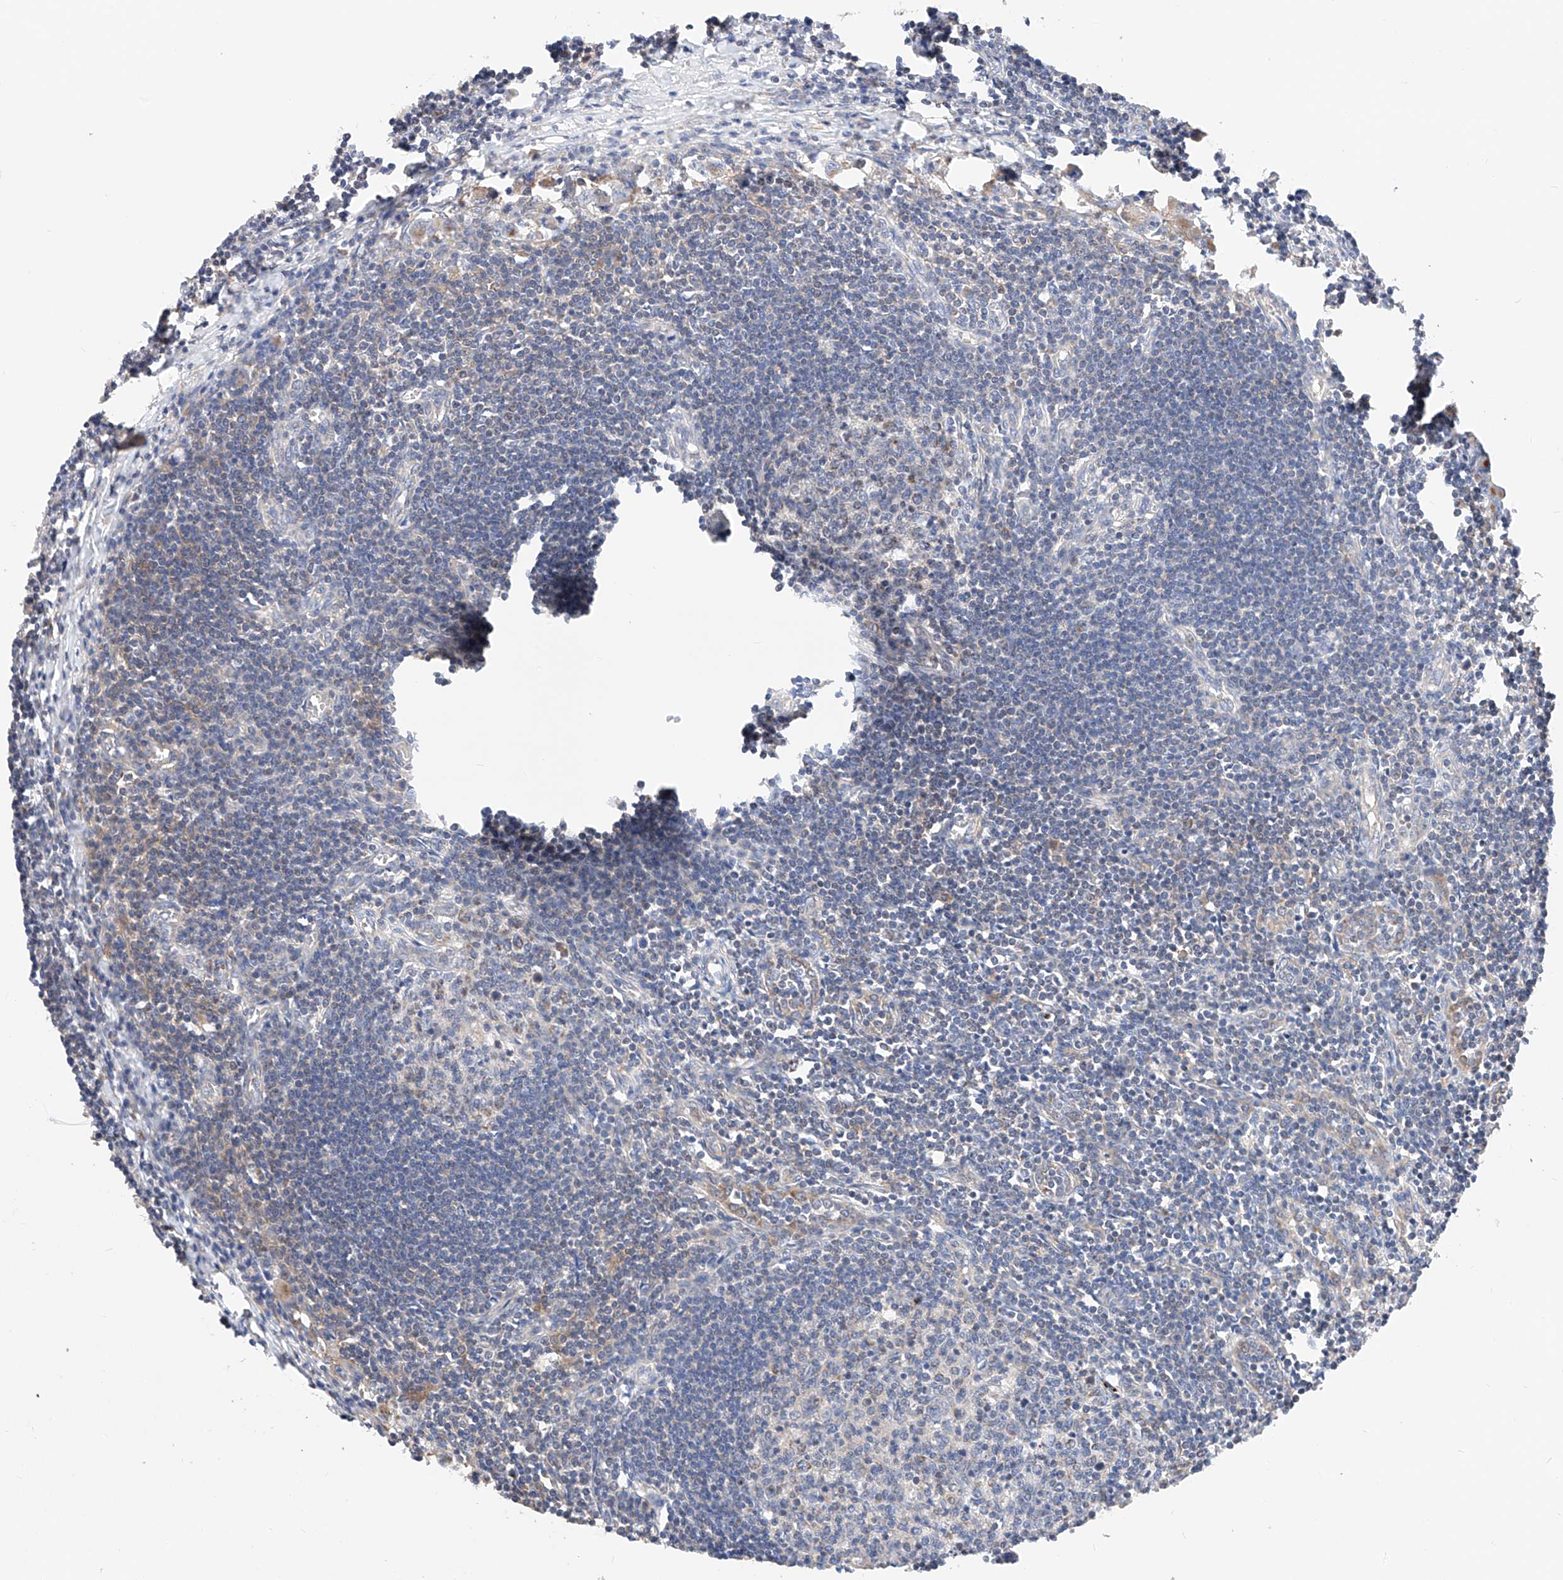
{"staining": {"intensity": "moderate", "quantity": "<25%", "location": "cytoplasmic/membranous"}, "tissue": "lymph node", "cell_type": "Germinal center cells", "image_type": "normal", "snomed": [{"axis": "morphology", "description": "Normal tissue, NOS"}, {"axis": "morphology", "description": "Malignant melanoma, Metastatic site"}, {"axis": "topography", "description": "Lymph node"}], "caption": "Moderate cytoplasmic/membranous protein positivity is seen in about <25% of germinal center cells in lymph node.", "gene": "NR1D1", "patient": {"sex": "male", "age": 41}}